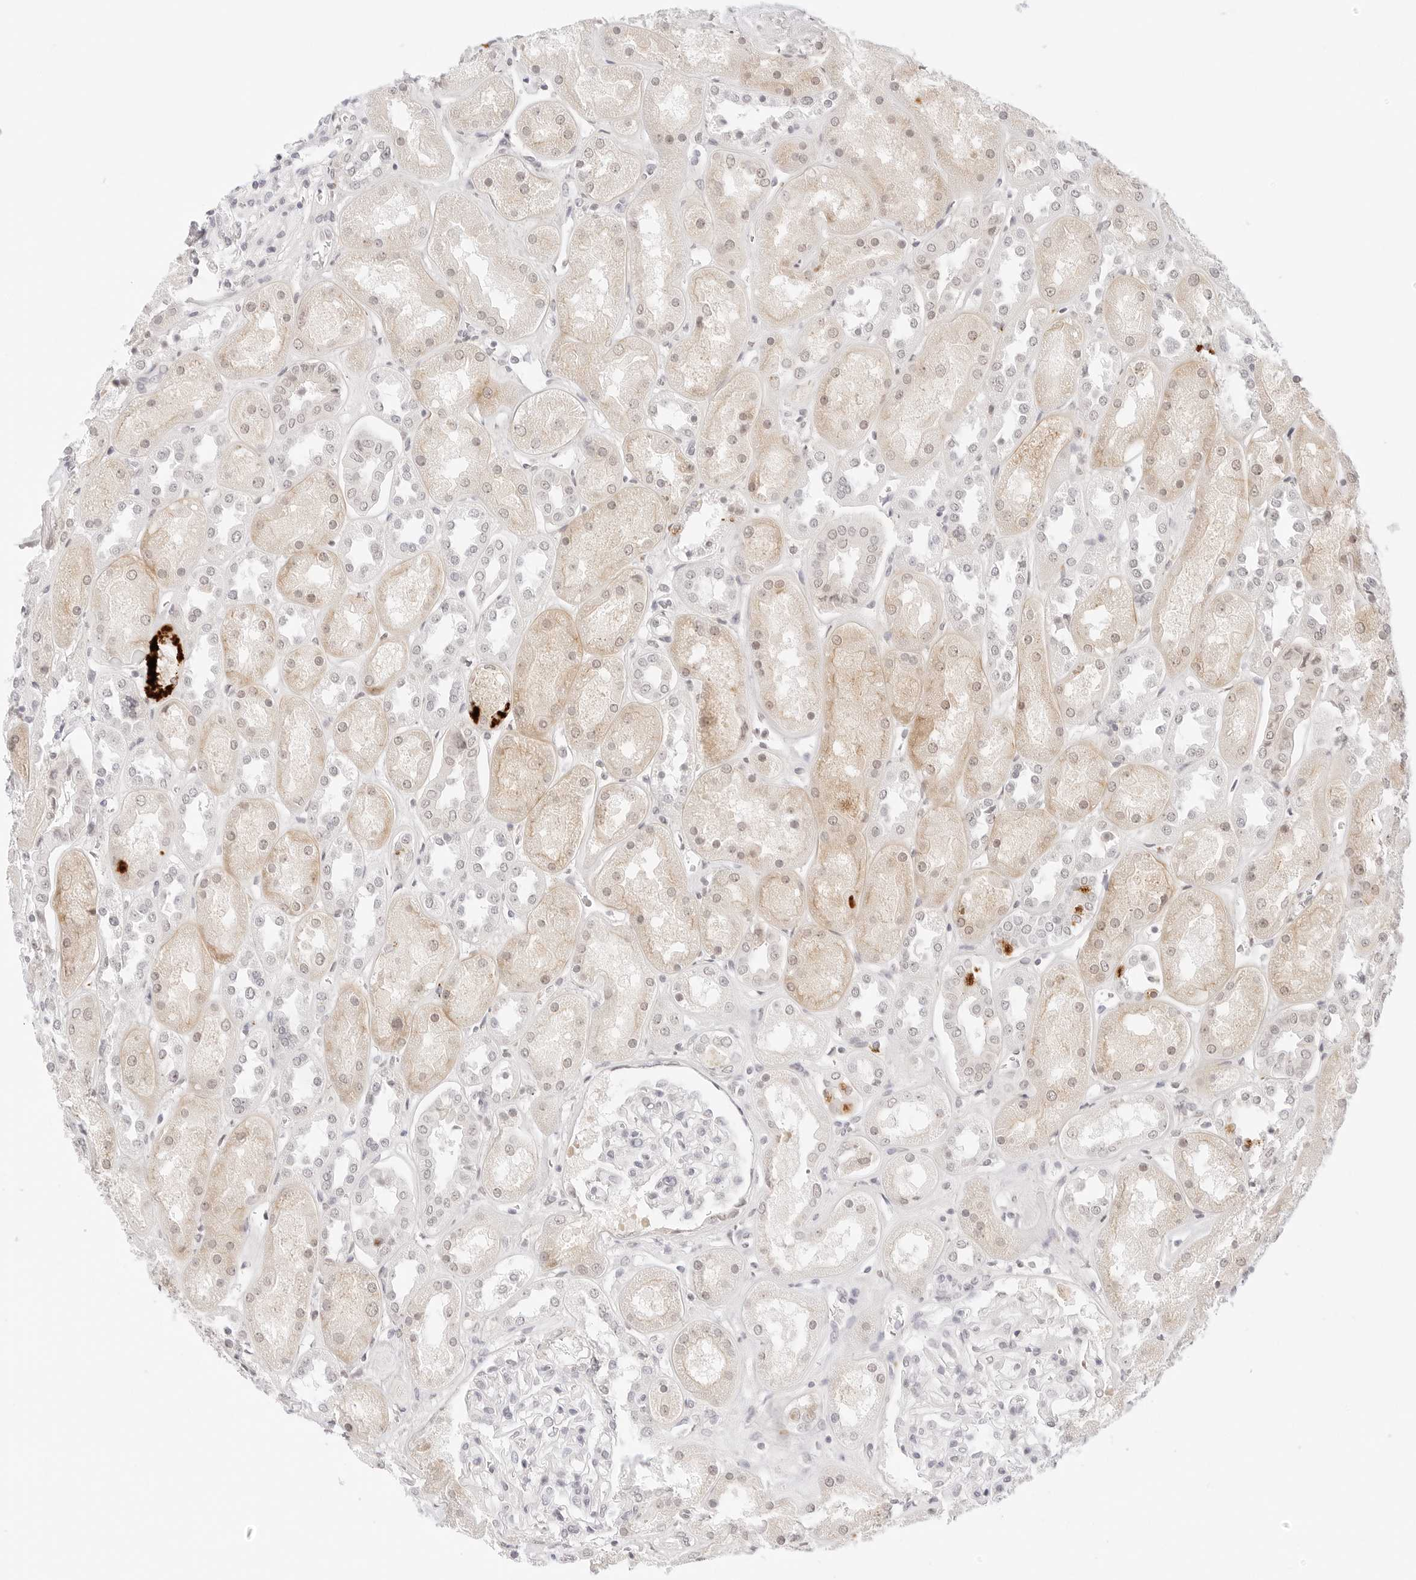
{"staining": {"intensity": "weak", "quantity": "<25%", "location": "nuclear"}, "tissue": "kidney", "cell_type": "Cells in glomeruli", "image_type": "normal", "snomed": [{"axis": "morphology", "description": "Normal tissue, NOS"}, {"axis": "topography", "description": "Kidney"}], "caption": "The immunohistochemistry photomicrograph has no significant staining in cells in glomeruli of kidney. The staining is performed using DAB brown chromogen with nuclei counter-stained in using hematoxylin.", "gene": "XKR4", "patient": {"sex": "male", "age": 70}}